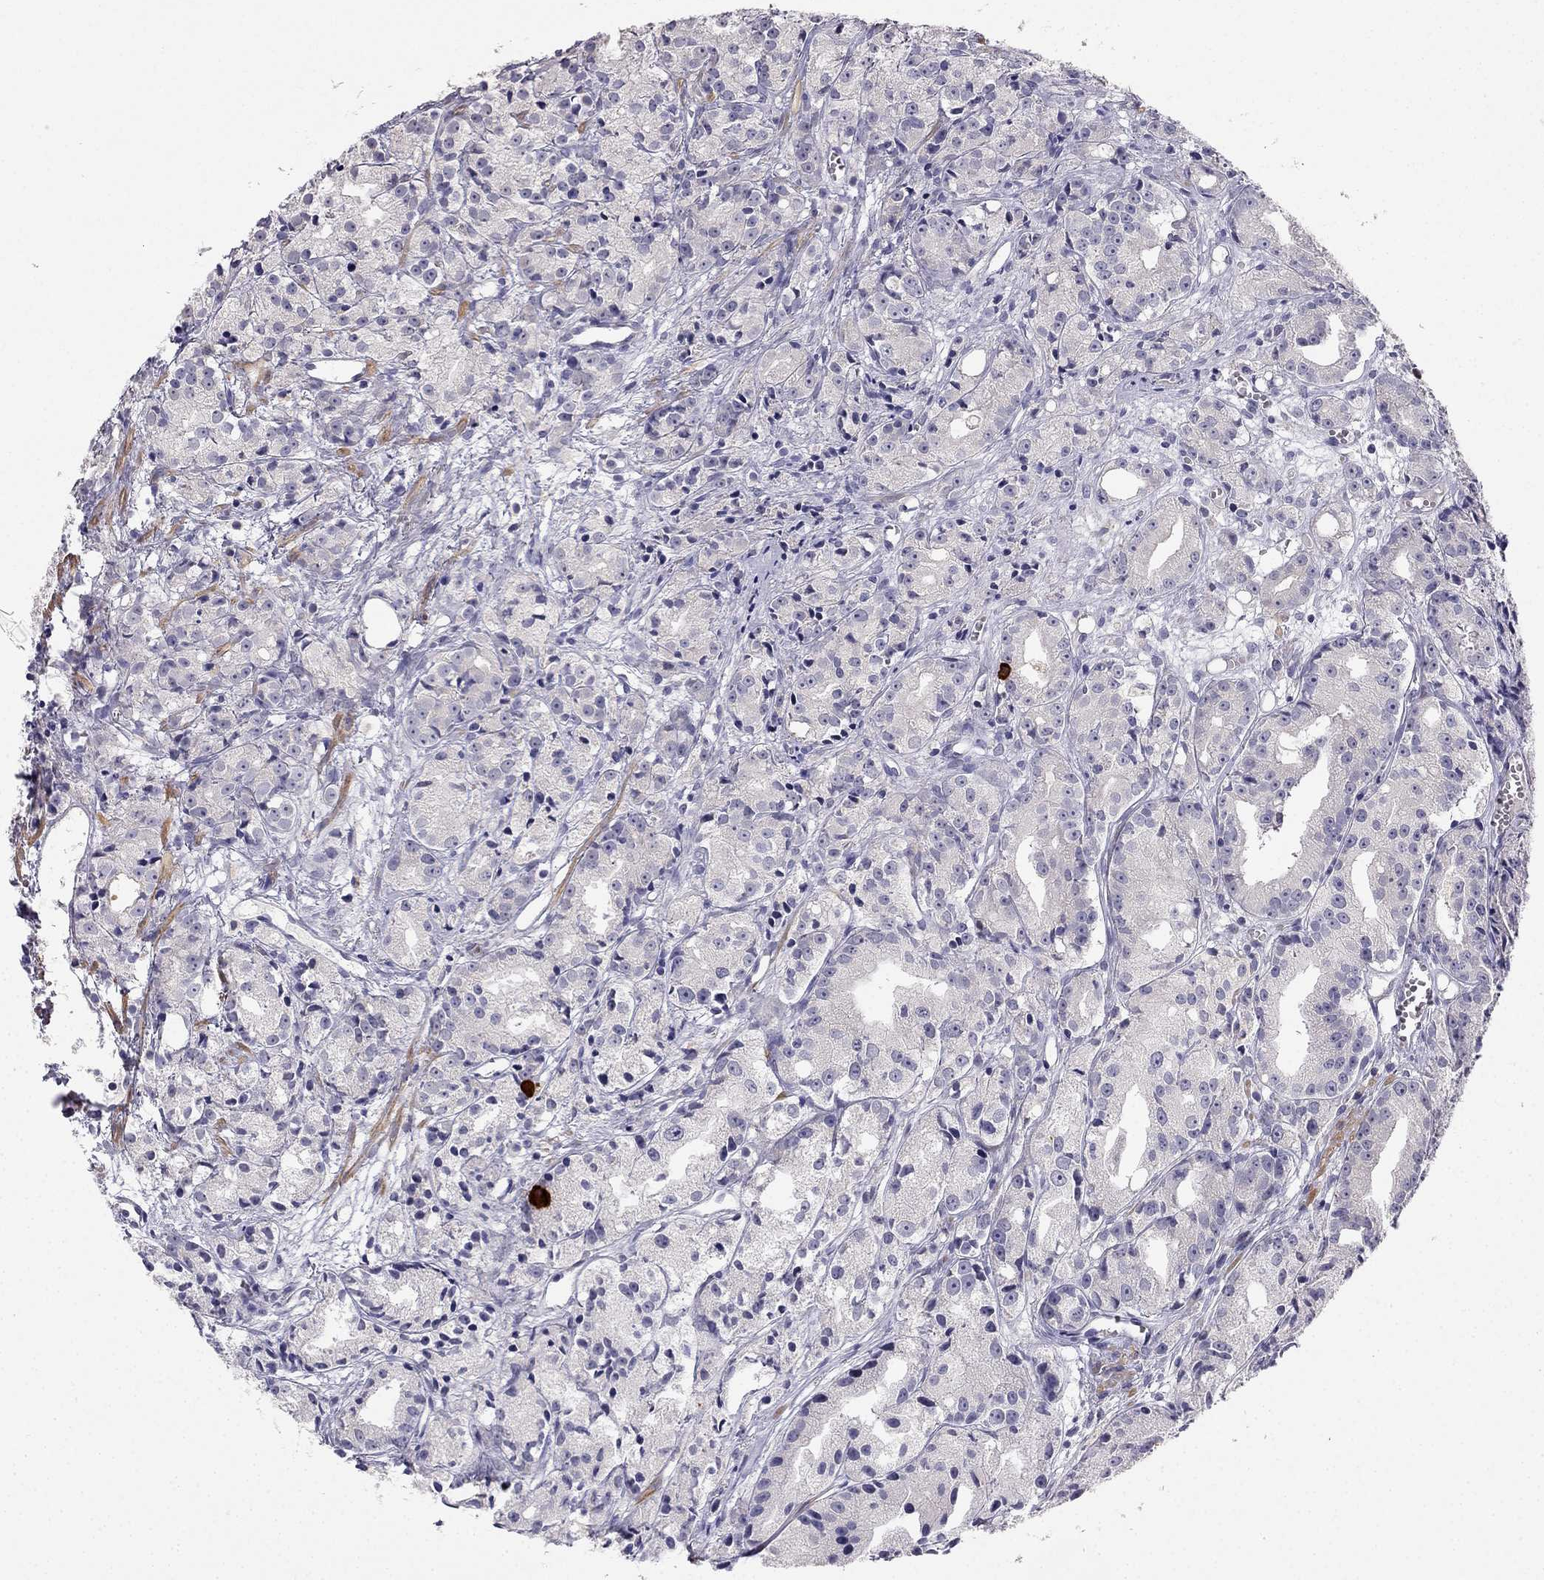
{"staining": {"intensity": "negative", "quantity": "none", "location": "none"}, "tissue": "prostate cancer", "cell_type": "Tumor cells", "image_type": "cancer", "snomed": [{"axis": "morphology", "description": "Adenocarcinoma, Medium grade"}, {"axis": "topography", "description": "Prostate"}], "caption": "Immunohistochemistry of prostate cancer demonstrates no expression in tumor cells.", "gene": "C16orf89", "patient": {"sex": "male", "age": 74}}